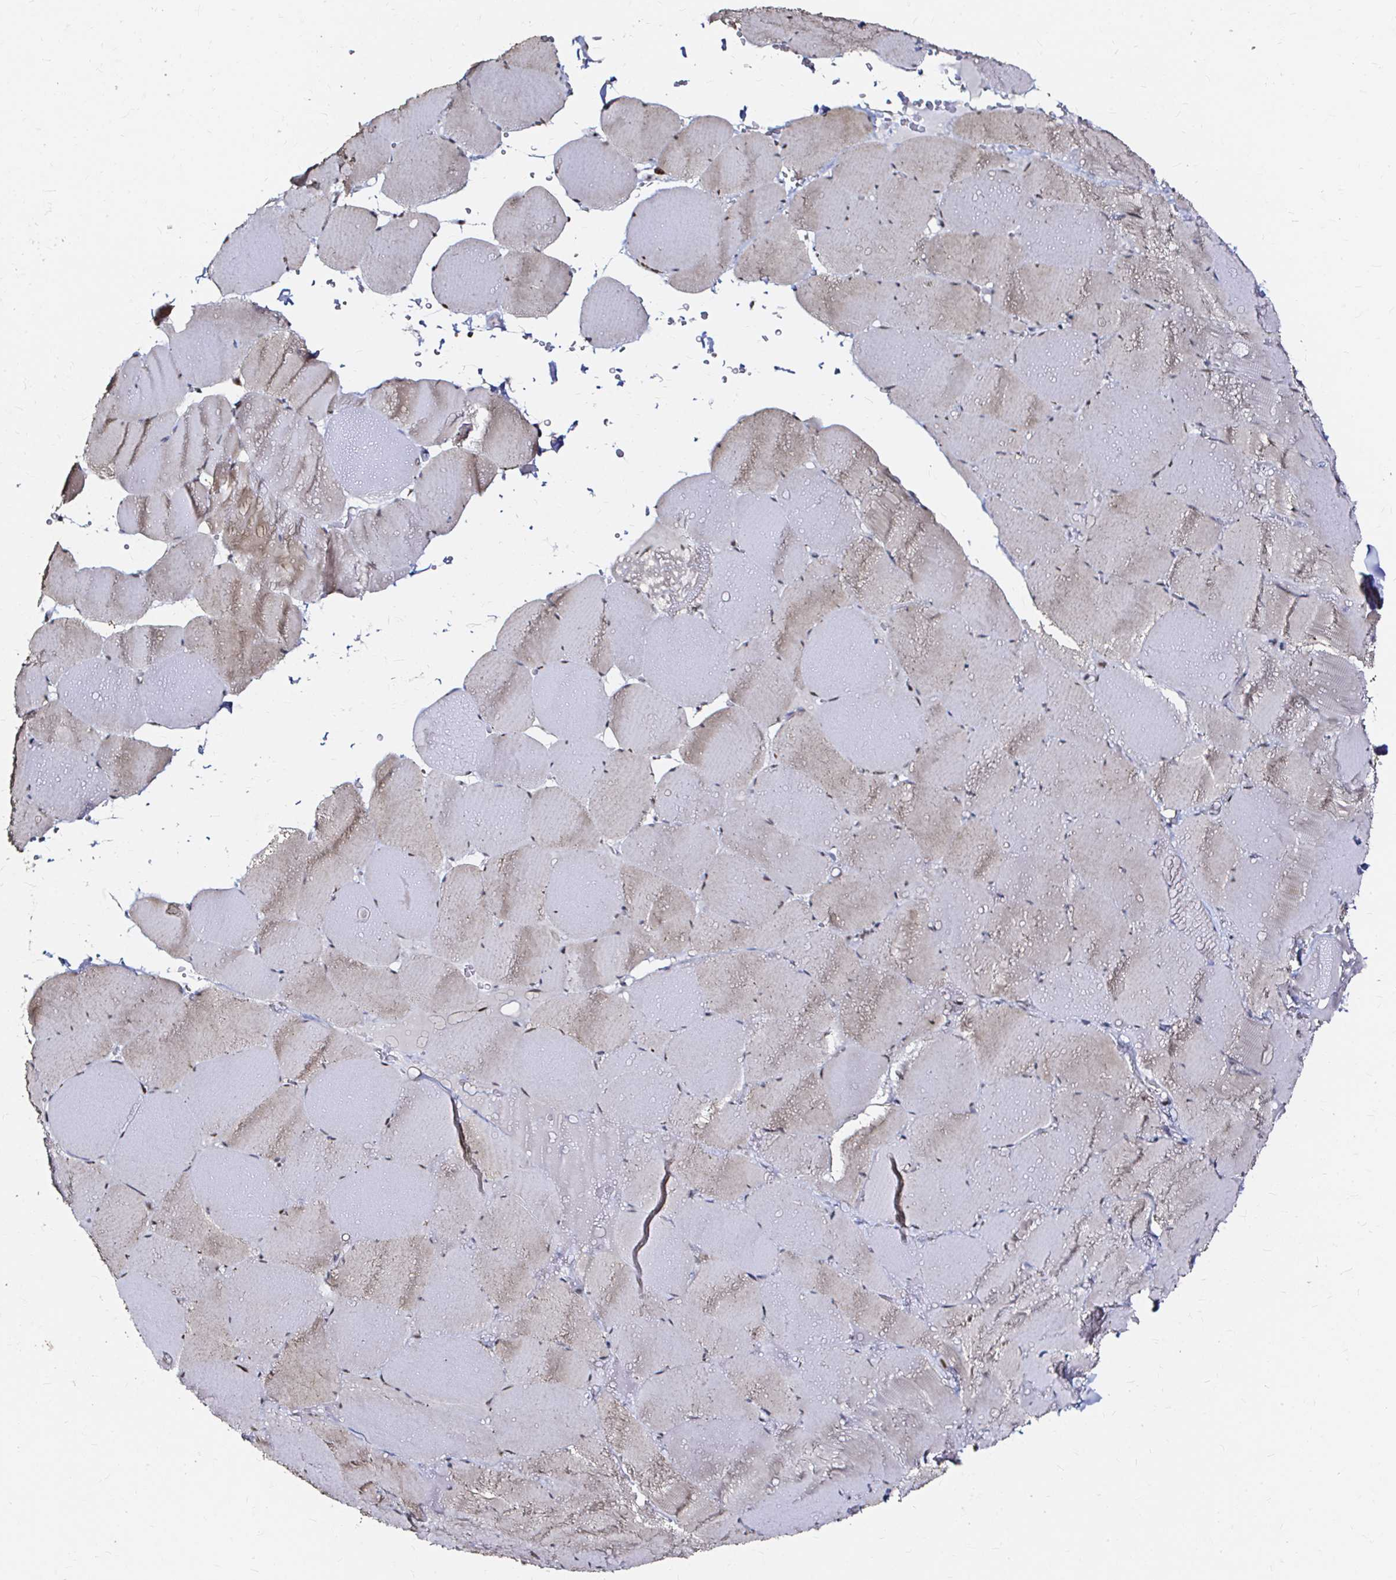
{"staining": {"intensity": "weak", "quantity": "25%-75%", "location": "nuclear"}, "tissue": "skeletal muscle", "cell_type": "Myocytes", "image_type": "normal", "snomed": [{"axis": "morphology", "description": "Normal tissue, NOS"}, {"axis": "topography", "description": "Skeletal muscle"}, {"axis": "topography", "description": "Head-Neck"}], "caption": "Protein staining of unremarkable skeletal muscle demonstrates weak nuclear staining in about 25%-75% of myocytes. (DAB (3,3'-diaminobenzidine) IHC, brown staining for protein, blue staining for nuclei).", "gene": "SNRPC", "patient": {"sex": "male", "age": 66}}